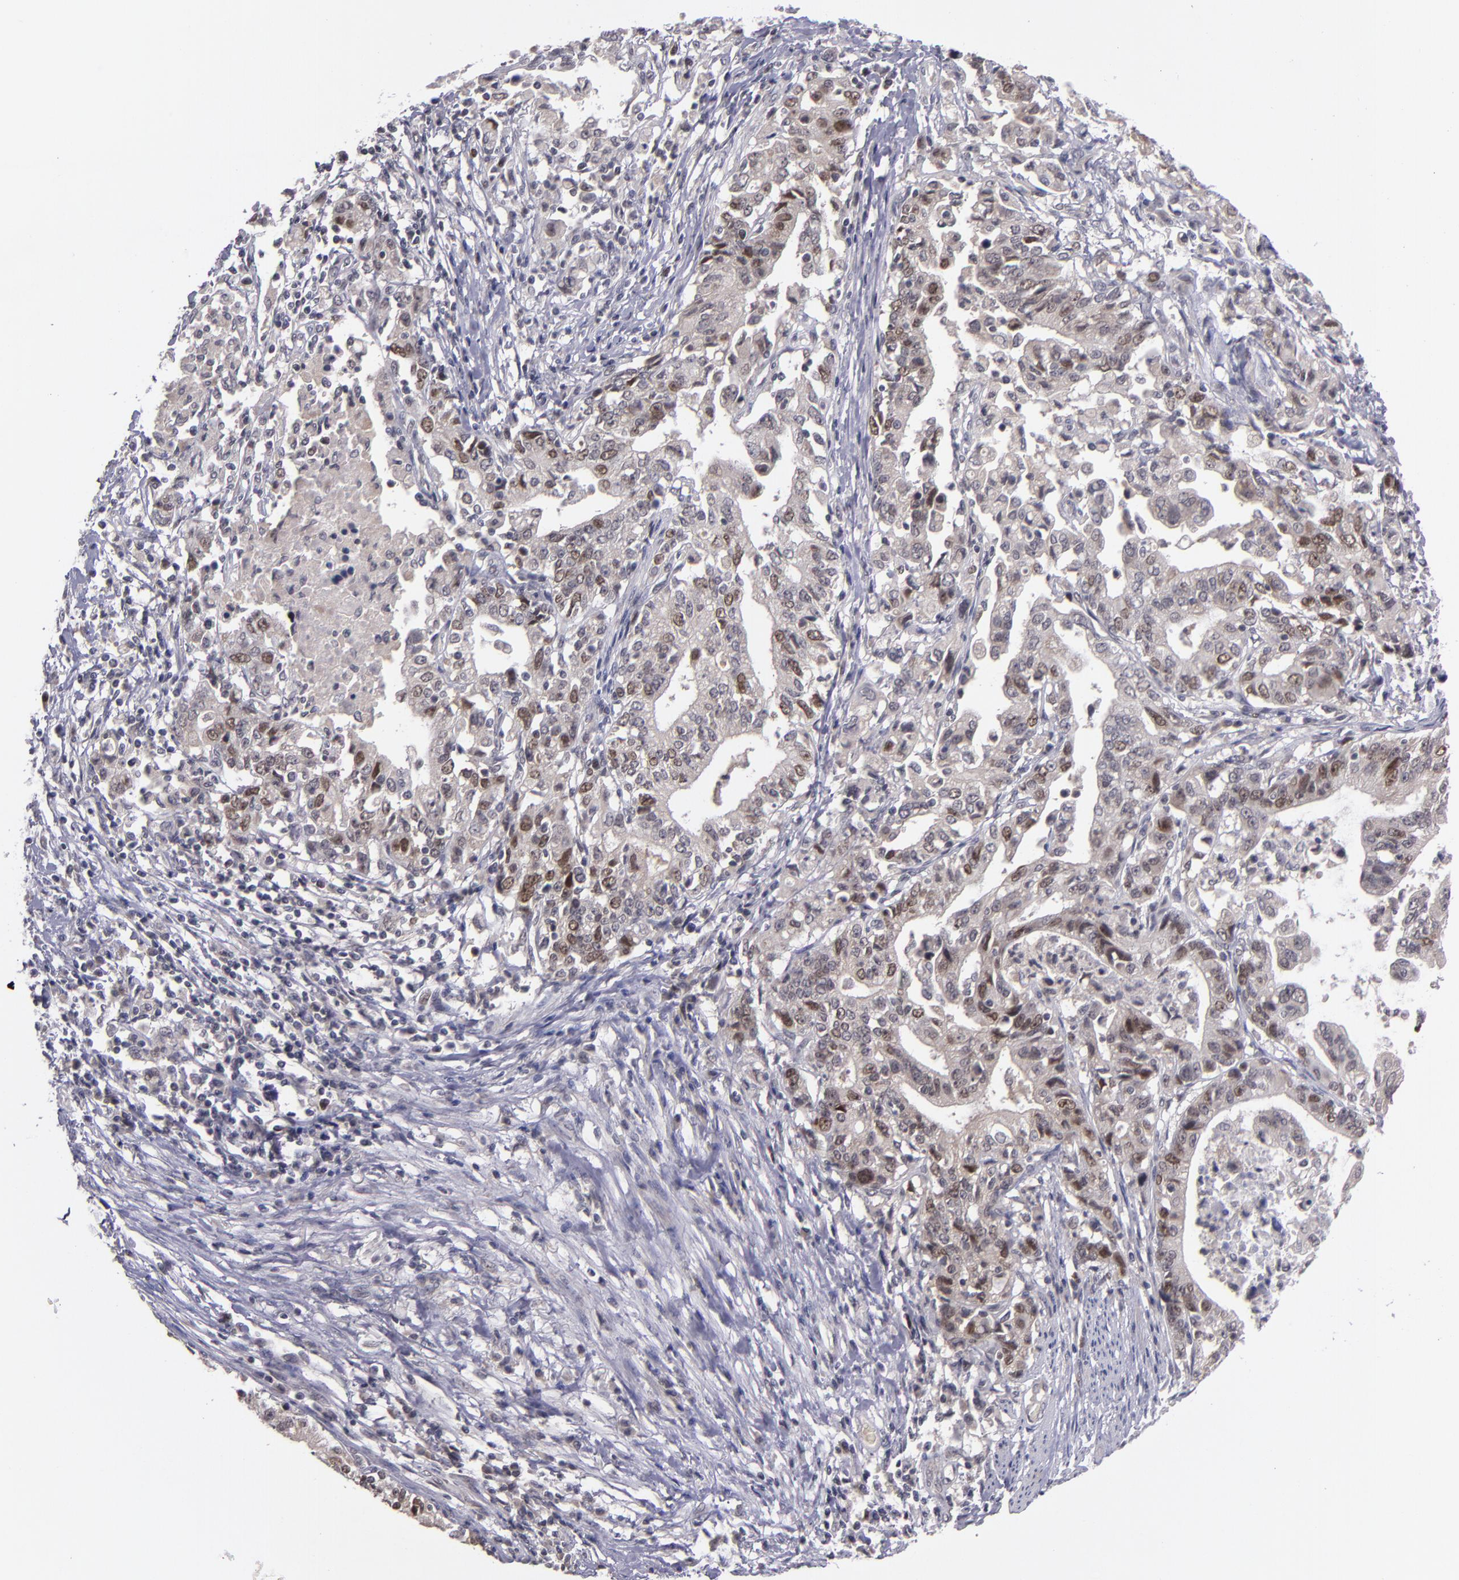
{"staining": {"intensity": "moderate", "quantity": "25%-75%", "location": "nuclear"}, "tissue": "stomach cancer", "cell_type": "Tumor cells", "image_type": "cancer", "snomed": [{"axis": "morphology", "description": "Adenocarcinoma, NOS"}, {"axis": "topography", "description": "Stomach, upper"}], "caption": "Stomach adenocarcinoma tissue shows moderate nuclear expression in approximately 25%-75% of tumor cells Nuclei are stained in blue.", "gene": "CDC7", "patient": {"sex": "female", "age": 50}}